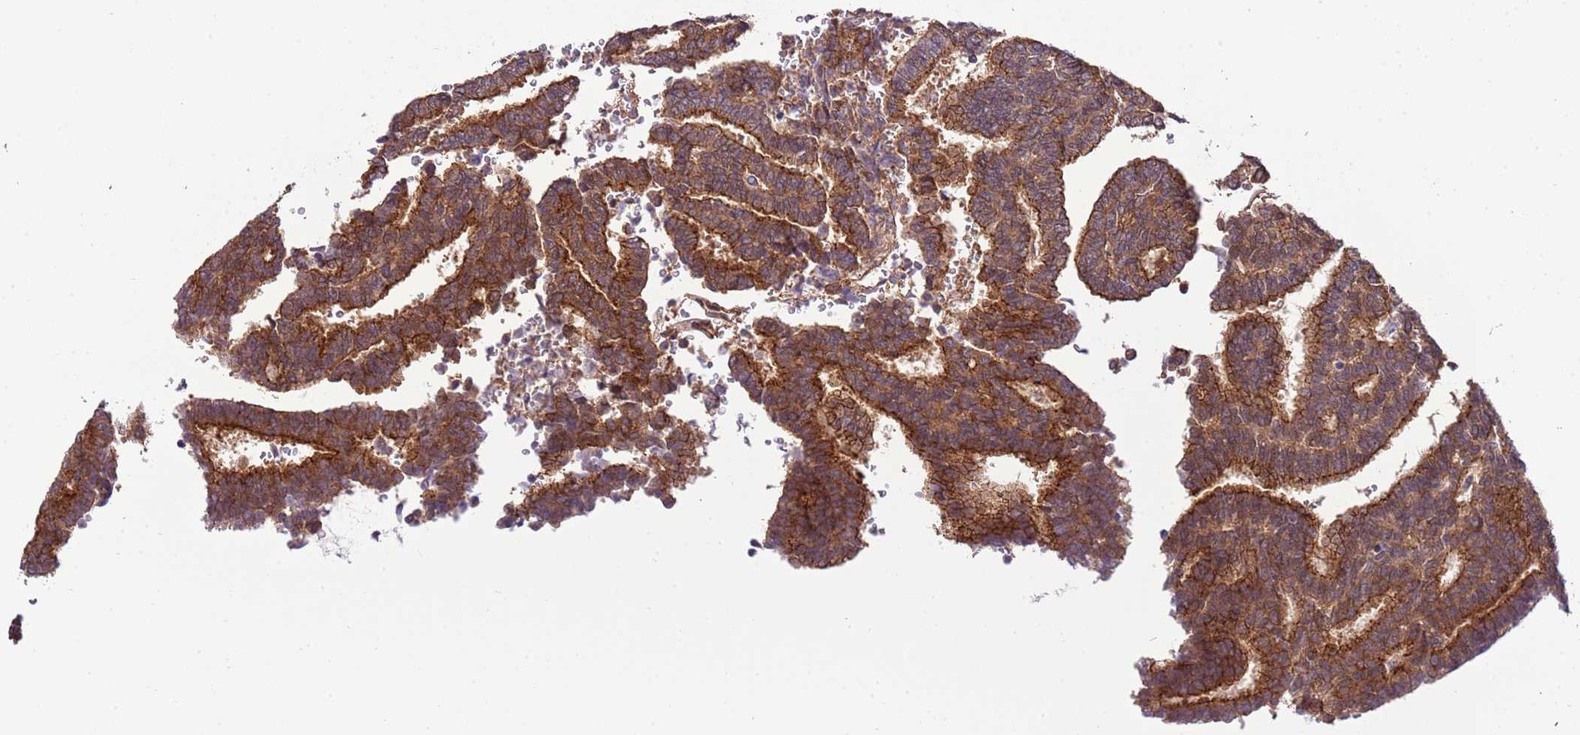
{"staining": {"intensity": "strong", "quantity": ">75%", "location": "cytoplasmic/membranous"}, "tissue": "thyroid cancer", "cell_type": "Tumor cells", "image_type": "cancer", "snomed": [{"axis": "morphology", "description": "Papillary adenocarcinoma, NOS"}, {"axis": "topography", "description": "Thyroid gland"}], "caption": "Thyroid cancer (papillary adenocarcinoma) was stained to show a protein in brown. There is high levels of strong cytoplasmic/membranous positivity in about >75% of tumor cells. (IHC, brightfield microscopy, high magnification).", "gene": "DONSON", "patient": {"sex": "female", "age": 35}}